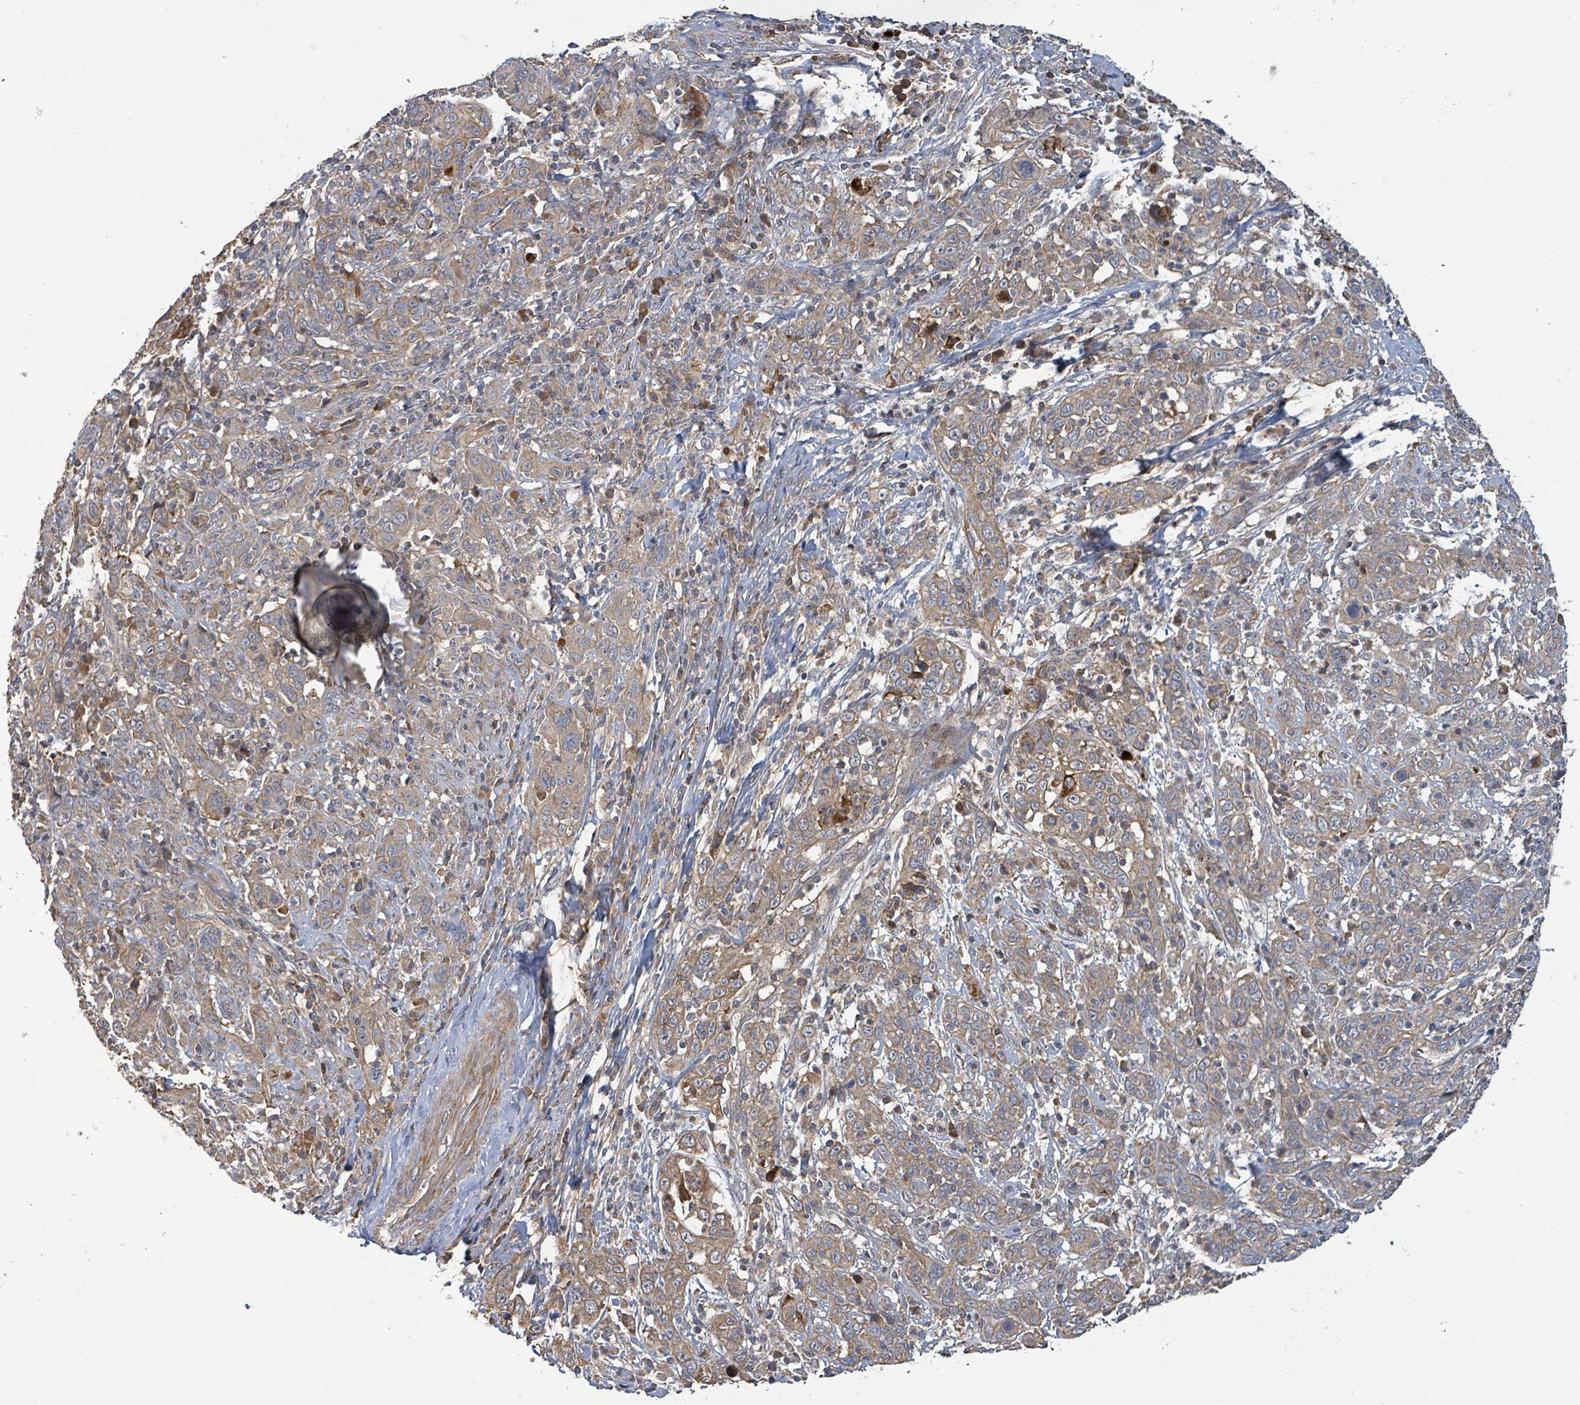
{"staining": {"intensity": "weak", "quantity": ">75%", "location": "cytoplasmic/membranous"}, "tissue": "cervical cancer", "cell_type": "Tumor cells", "image_type": "cancer", "snomed": [{"axis": "morphology", "description": "Squamous cell carcinoma, NOS"}, {"axis": "topography", "description": "Cervix"}], "caption": "A histopathology image of human cervical cancer stained for a protein reveals weak cytoplasmic/membranous brown staining in tumor cells.", "gene": "STARD4", "patient": {"sex": "female", "age": 46}}